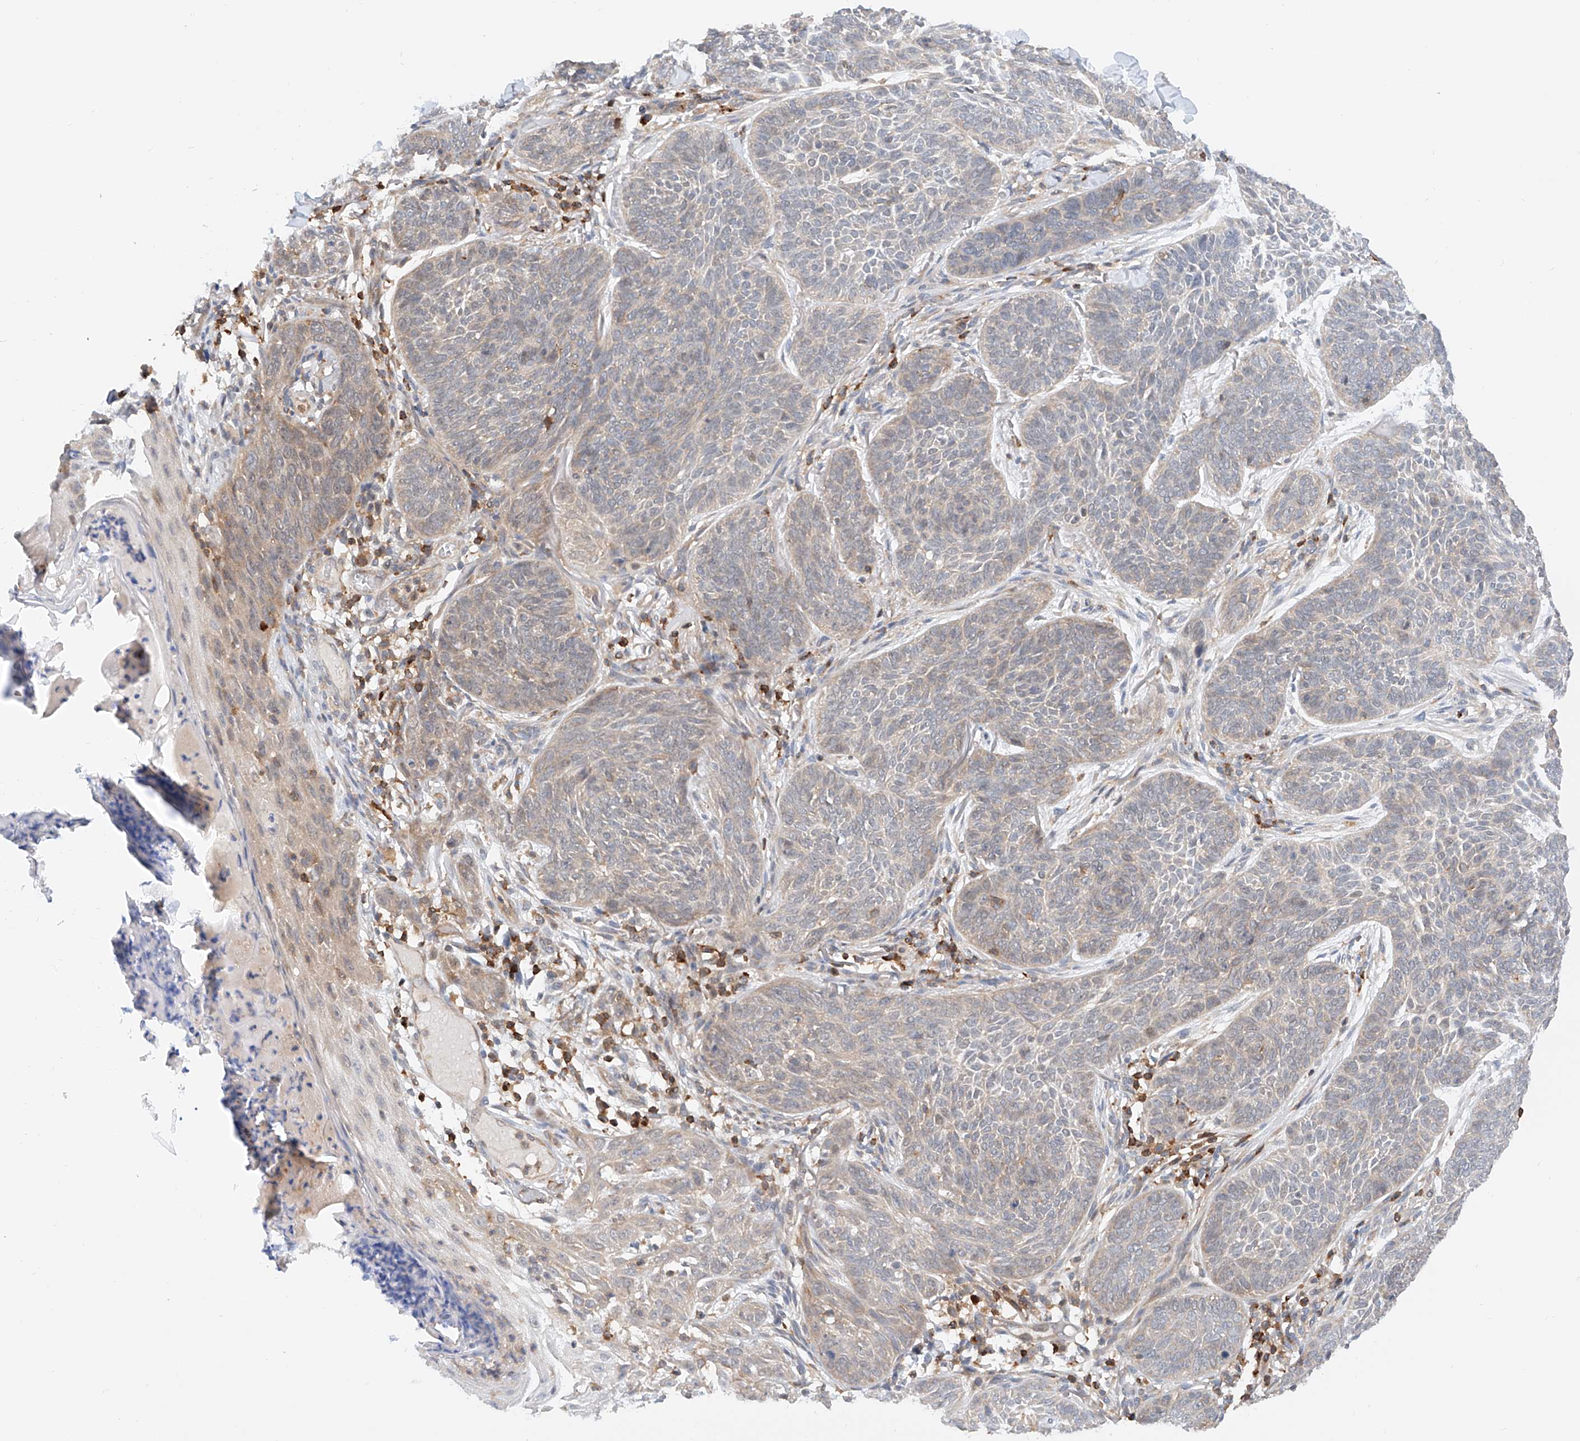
{"staining": {"intensity": "weak", "quantity": "<25%", "location": "cytoplasmic/membranous"}, "tissue": "skin cancer", "cell_type": "Tumor cells", "image_type": "cancer", "snomed": [{"axis": "morphology", "description": "Basal cell carcinoma"}, {"axis": "topography", "description": "Skin"}], "caption": "Immunohistochemistry of human skin basal cell carcinoma exhibits no positivity in tumor cells.", "gene": "MFN2", "patient": {"sex": "male", "age": 85}}